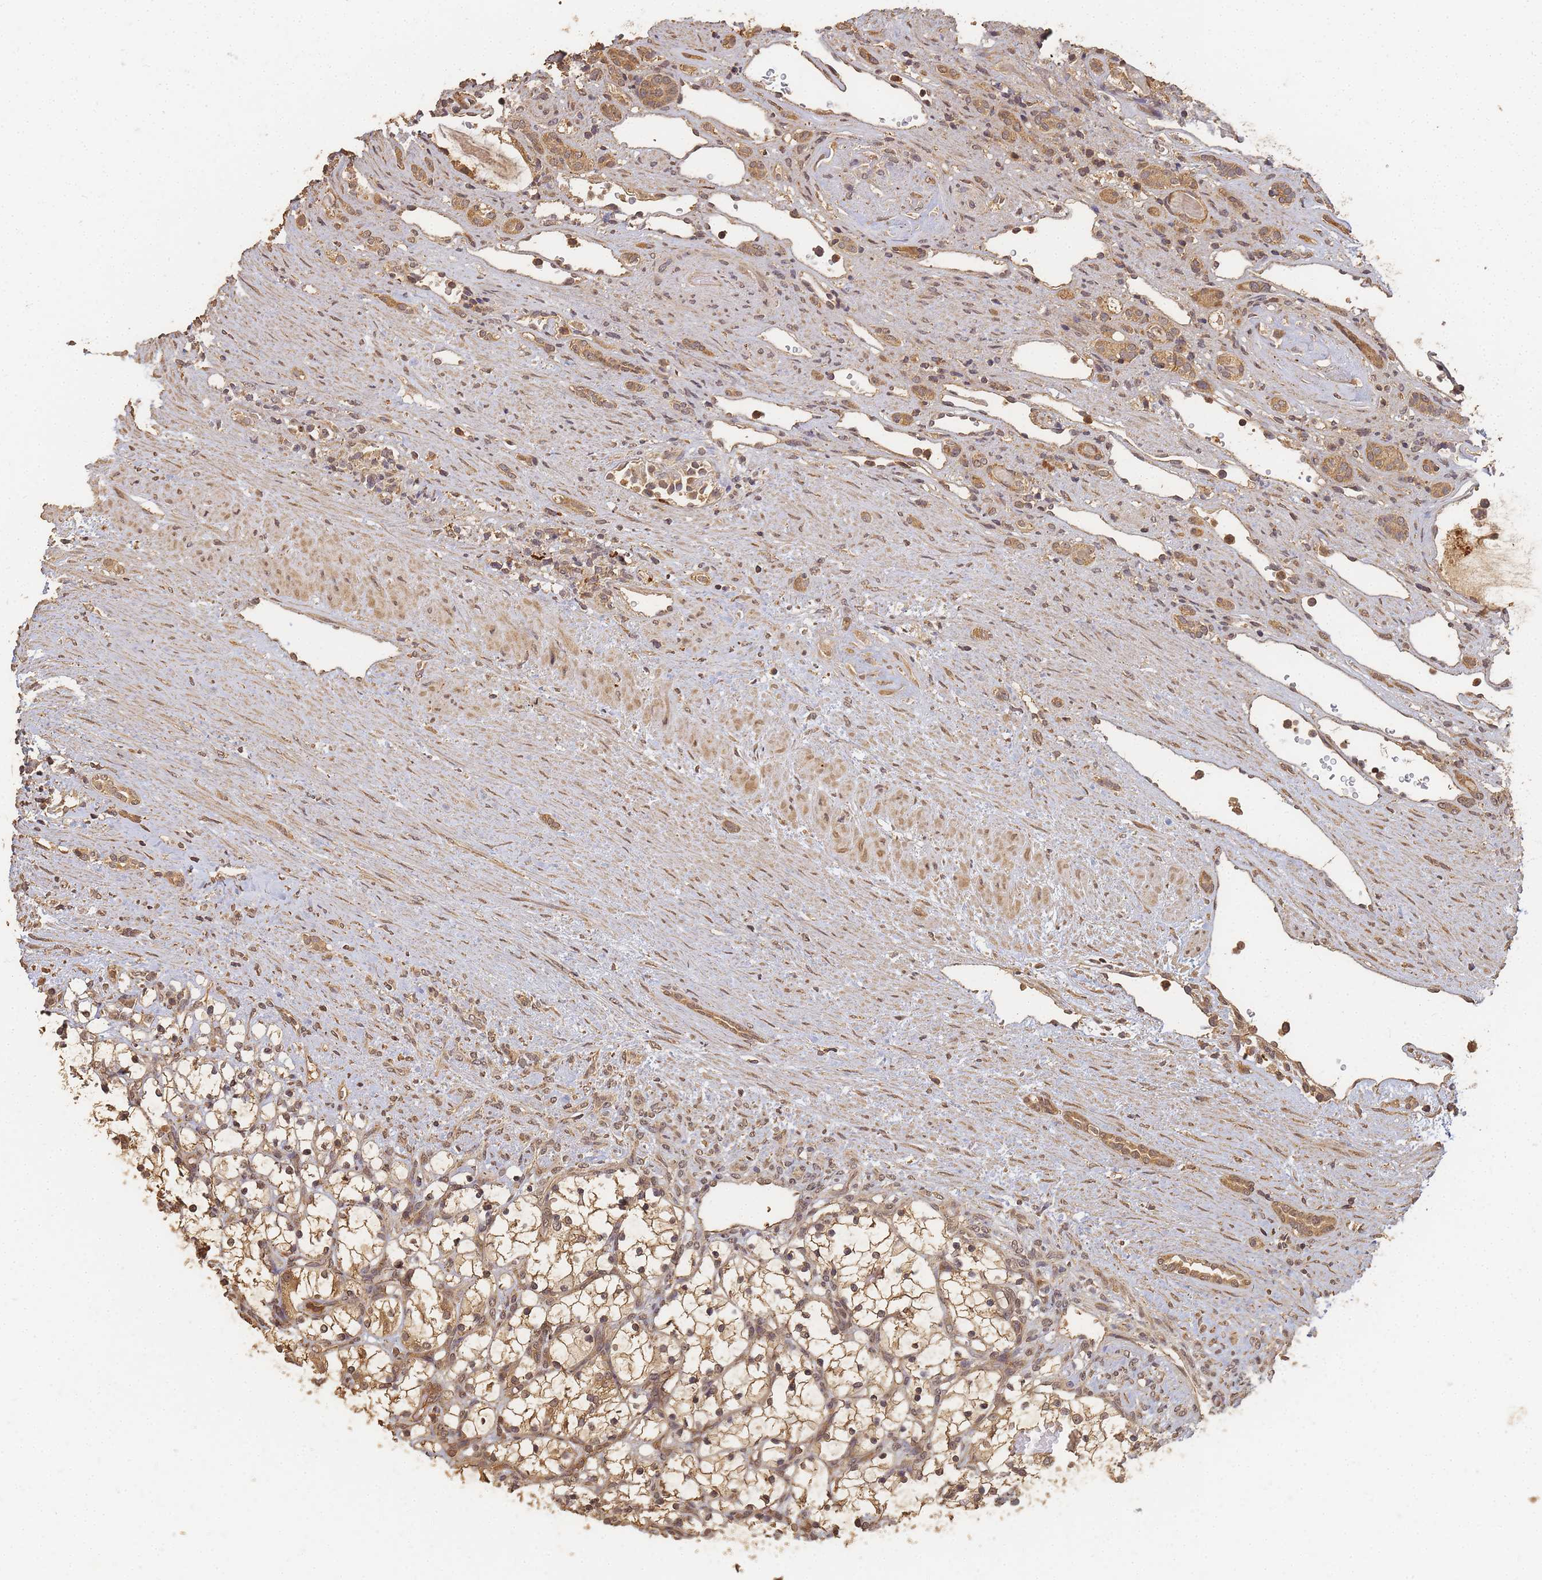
{"staining": {"intensity": "moderate", "quantity": ">75%", "location": "cytoplasmic/membranous"}, "tissue": "renal cancer", "cell_type": "Tumor cells", "image_type": "cancer", "snomed": [{"axis": "morphology", "description": "Adenocarcinoma, NOS"}, {"axis": "topography", "description": "Kidney"}], "caption": "Immunohistochemistry (DAB (3,3'-diaminobenzidine)) staining of adenocarcinoma (renal) exhibits moderate cytoplasmic/membranous protein positivity in approximately >75% of tumor cells. The staining was performed using DAB (3,3'-diaminobenzidine) to visualize the protein expression in brown, while the nuclei were stained in blue with hematoxylin (Magnification: 20x).", "gene": "ALKBH1", "patient": {"sex": "female", "age": 69}}